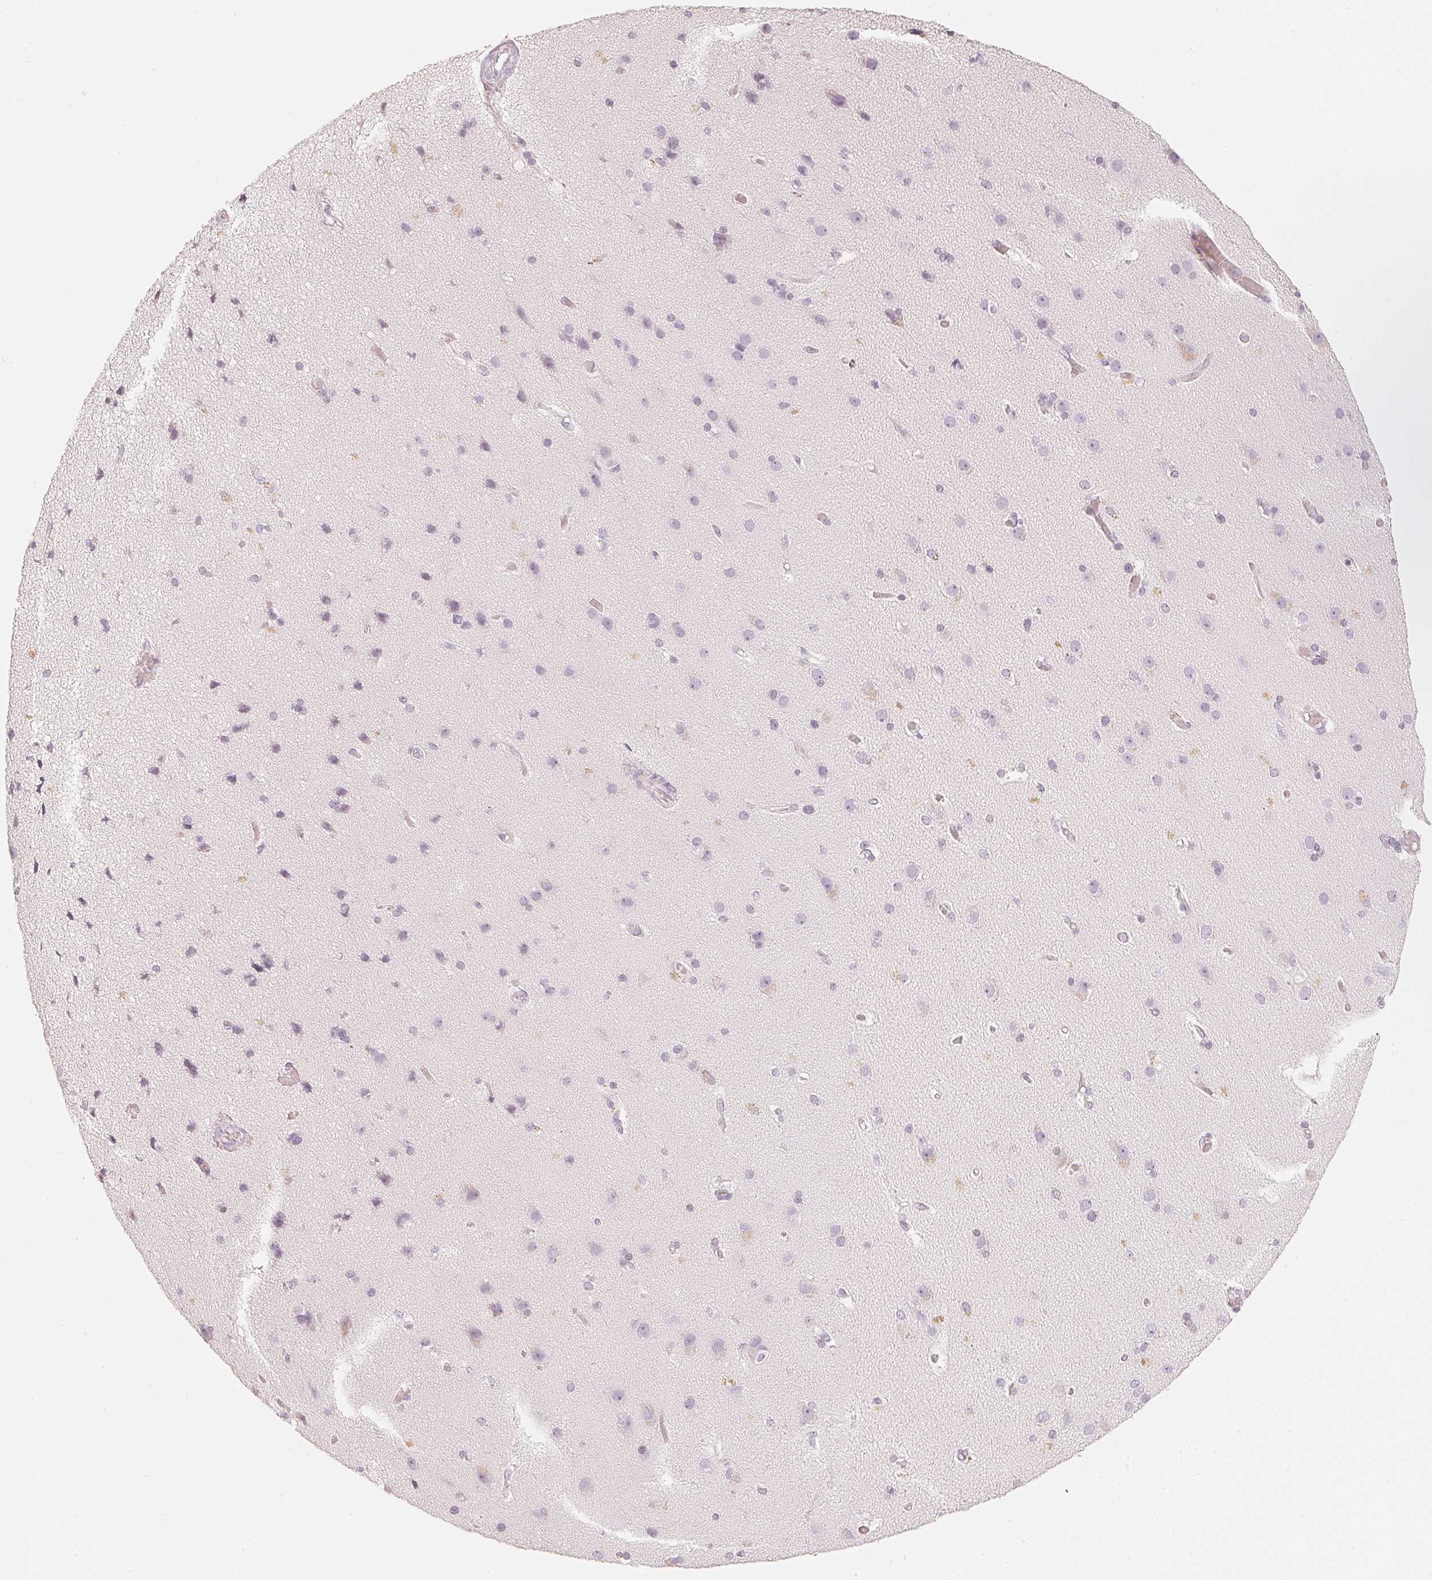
{"staining": {"intensity": "negative", "quantity": "none", "location": "none"}, "tissue": "cerebral cortex", "cell_type": "Endothelial cells", "image_type": "normal", "snomed": [{"axis": "morphology", "description": "Normal tissue, NOS"}, {"axis": "morphology", "description": "Glioma, malignant, High grade"}, {"axis": "topography", "description": "Cerebral cortex"}], "caption": "Photomicrograph shows no significant protein positivity in endothelial cells of unremarkable cerebral cortex. Nuclei are stained in blue.", "gene": "SLC22A8", "patient": {"sex": "male", "age": 71}}